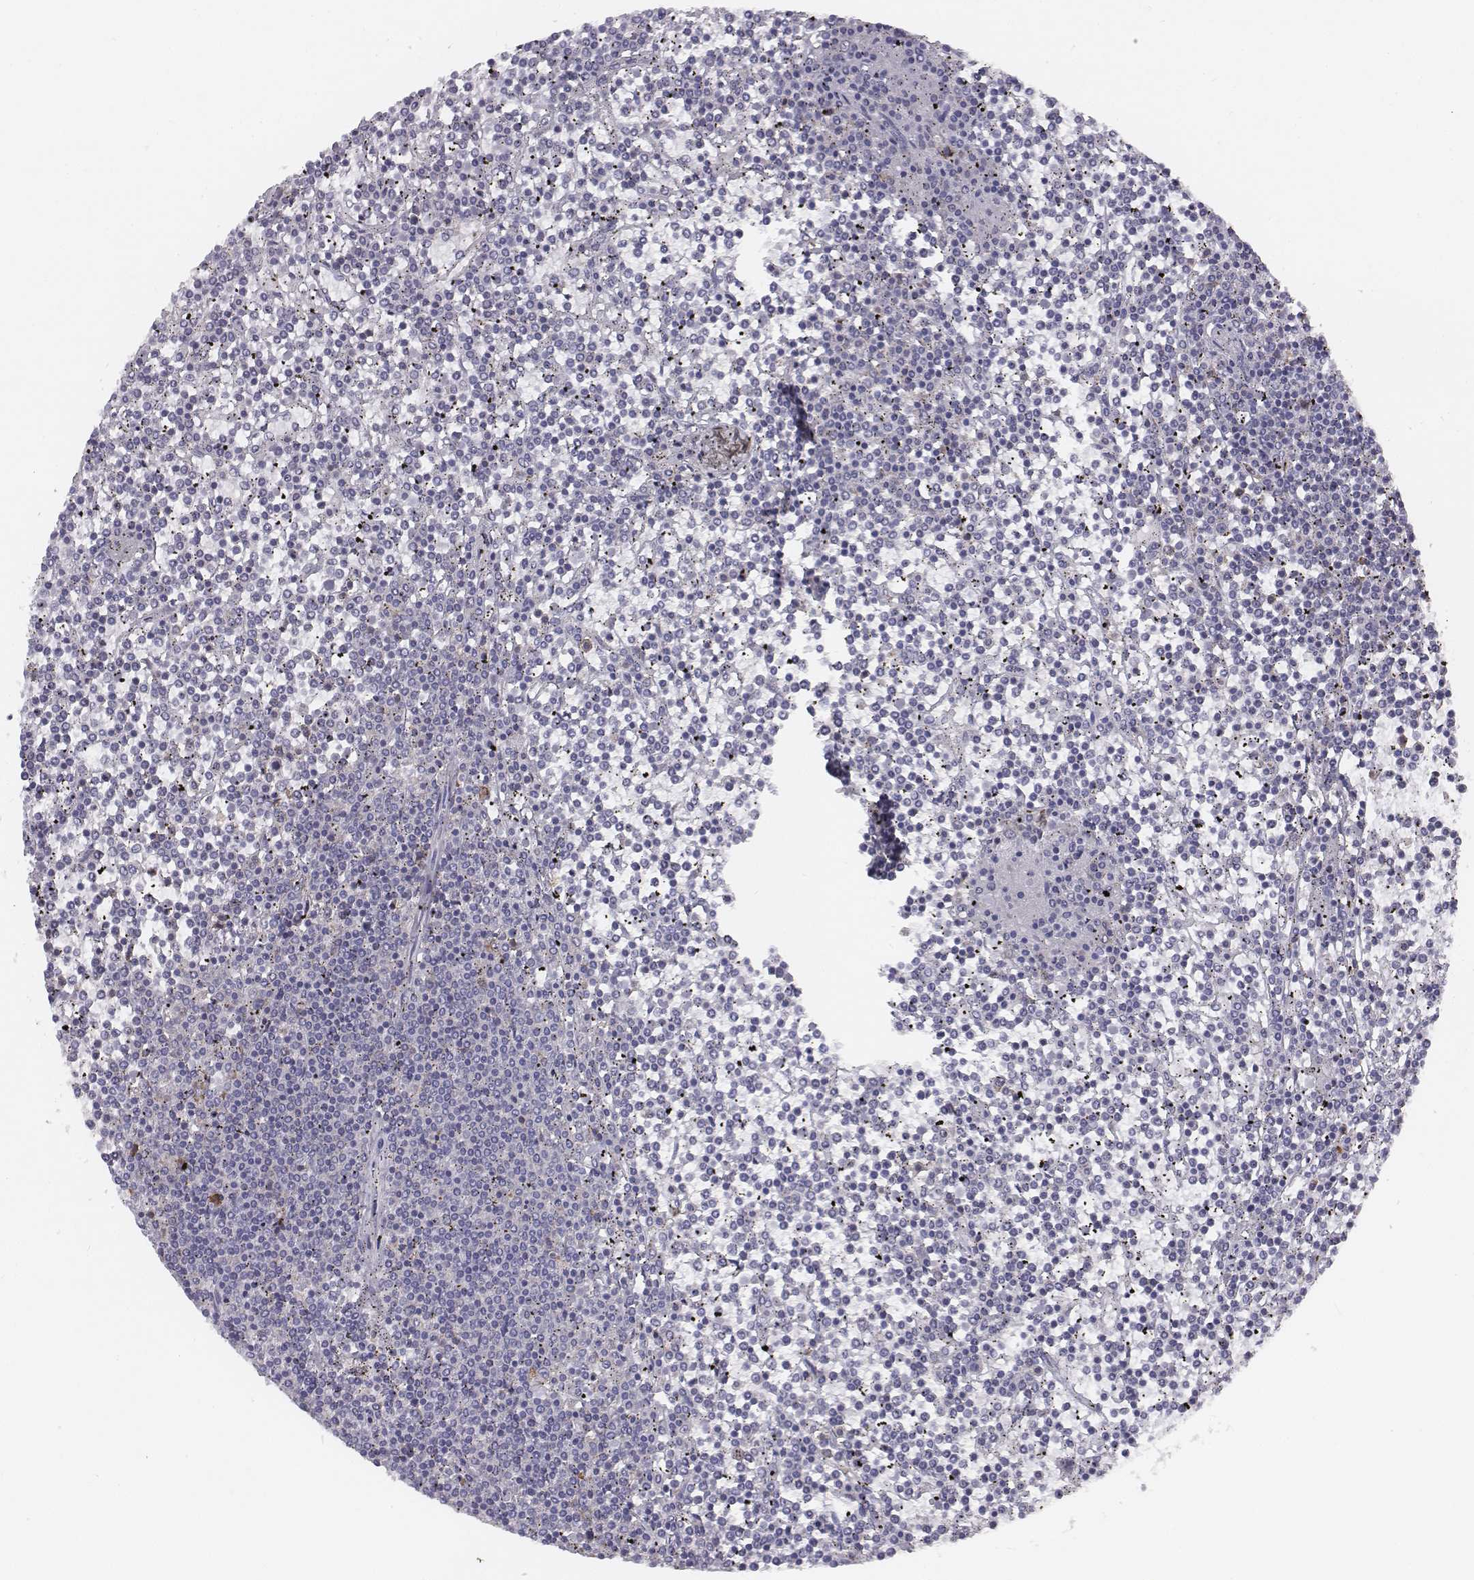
{"staining": {"intensity": "negative", "quantity": "none", "location": "none"}, "tissue": "lymphoma", "cell_type": "Tumor cells", "image_type": "cancer", "snomed": [{"axis": "morphology", "description": "Malignant lymphoma, non-Hodgkin's type, Low grade"}, {"axis": "topography", "description": "Spleen"}], "caption": "Tumor cells show no significant expression in low-grade malignant lymphoma, non-Hodgkin's type. (Immunohistochemistry, brightfield microscopy, high magnification).", "gene": "CHST14", "patient": {"sex": "female", "age": 19}}